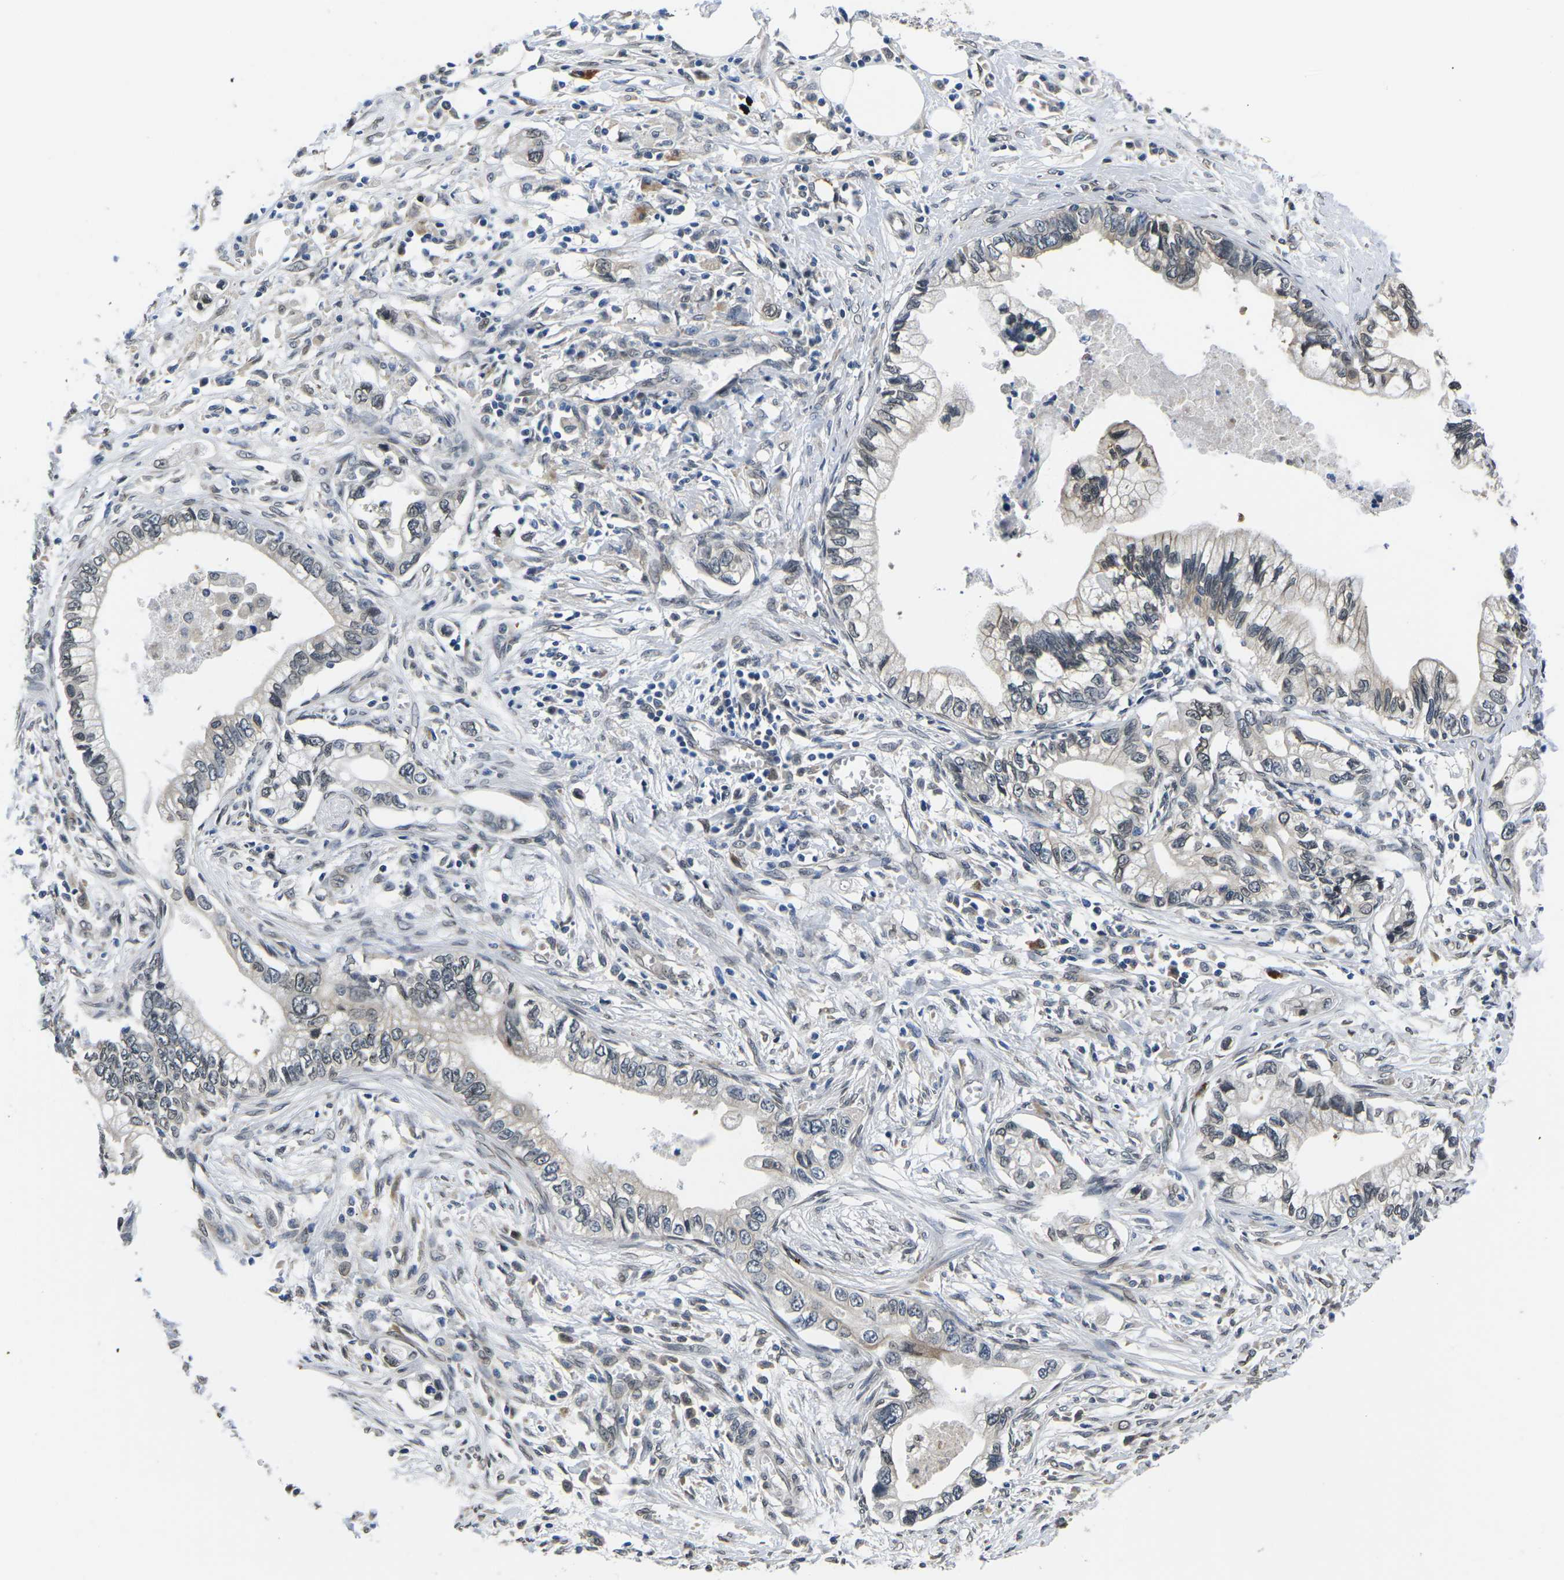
{"staining": {"intensity": "negative", "quantity": "none", "location": "none"}, "tissue": "pancreatic cancer", "cell_type": "Tumor cells", "image_type": "cancer", "snomed": [{"axis": "morphology", "description": "Adenocarcinoma, NOS"}, {"axis": "topography", "description": "Pancreas"}], "caption": "Adenocarcinoma (pancreatic) was stained to show a protein in brown. There is no significant staining in tumor cells.", "gene": "SNX10", "patient": {"sex": "male", "age": 56}}